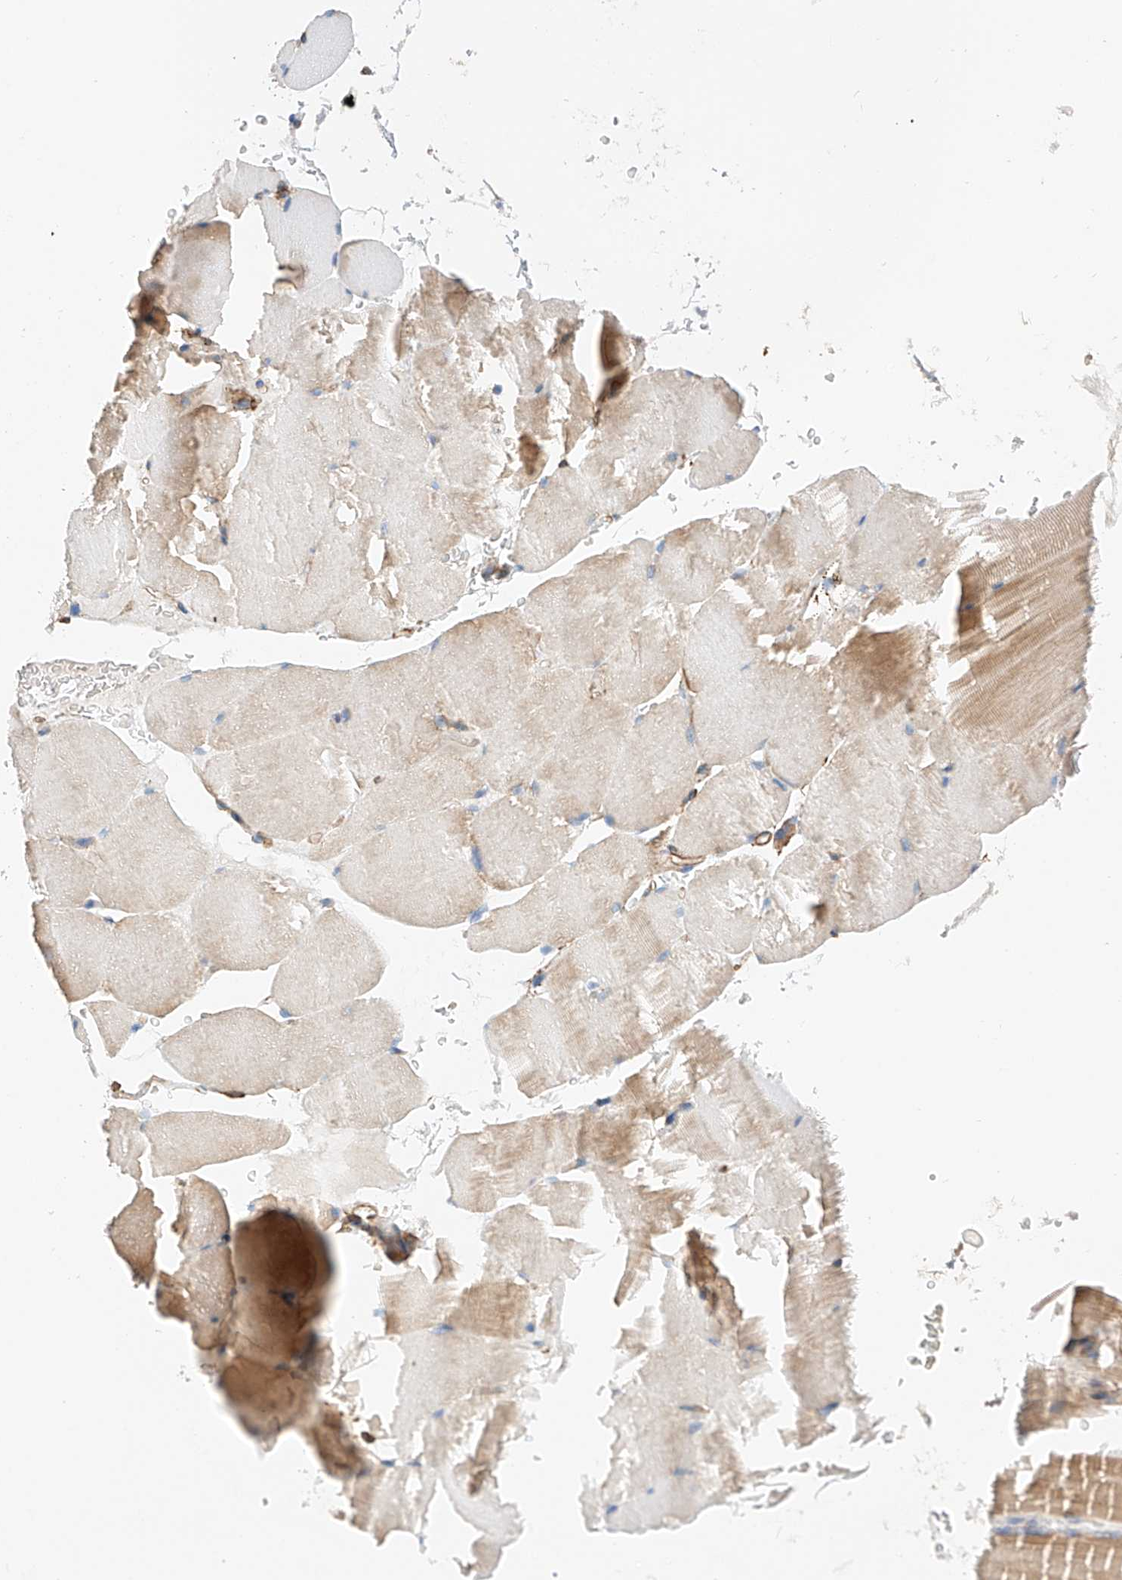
{"staining": {"intensity": "weak", "quantity": "<25%", "location": "cytoplasmic/membranous"}, "tissue": "skeletal muscle", "cell_type": "Myocytes", "image_type": "normal", "snomed": [{"axis": "morphology", "description": "Normal tissue, NOS"}, {"axis": "topography", "description": "Skeletal muscle"}, {"axis": "topography", "description": "Parathyroid gland"}], "caption": "Human skeletal muscle stained for a protein using immunohistochemistry displays no staining in myocytes.", "gene": "NDUFV3", "patient": {"sex": "female", "age": 37}}